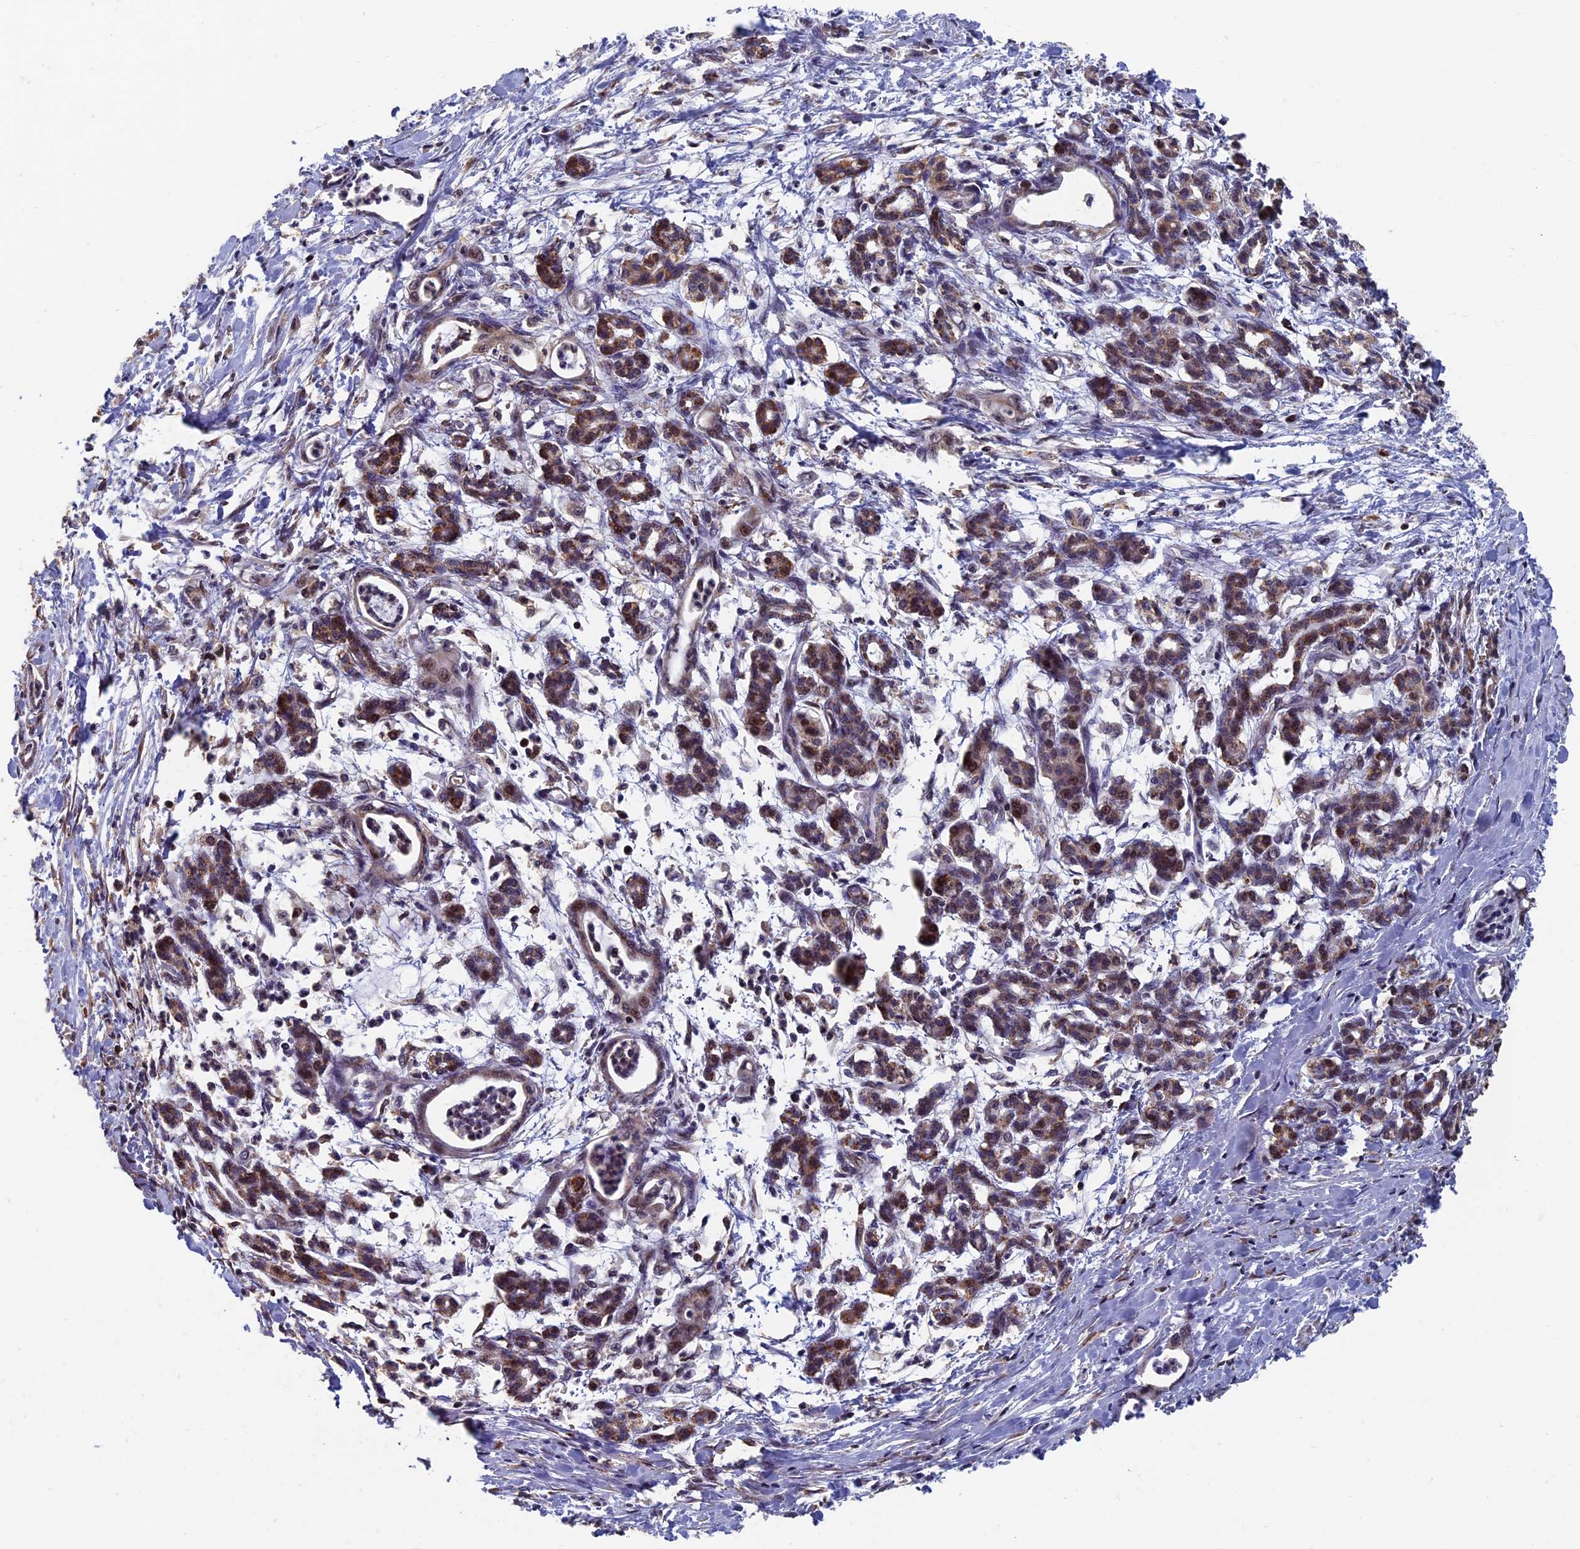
{"staining": {"intensity": "weak", "quantity": "25%-75%", "location": "cytoplasmic/membranous"}, "tissue": "pancreatic cancer", "cell_type": "Tumor cells", "image_type": "cancer", "snomed": [{"axis": "morphology", "description": "Adenocarcinoma, NOS"}, {"axis": "topography", "description": "Pancreas"}], "caption": "High-power microscopy captured an immunohistochemistry (IHC) image of pancreatic cancer, revealing weak cytoplasmic/membranous staining in approximately 25%-75% of tumor cells. Using DAB (brown) and hematoxylin (blue) stains, captured at high magnification using brightfield microscopy.", "gene": "RASGRF1", "patient": {"sex": "female", "age": 55}}